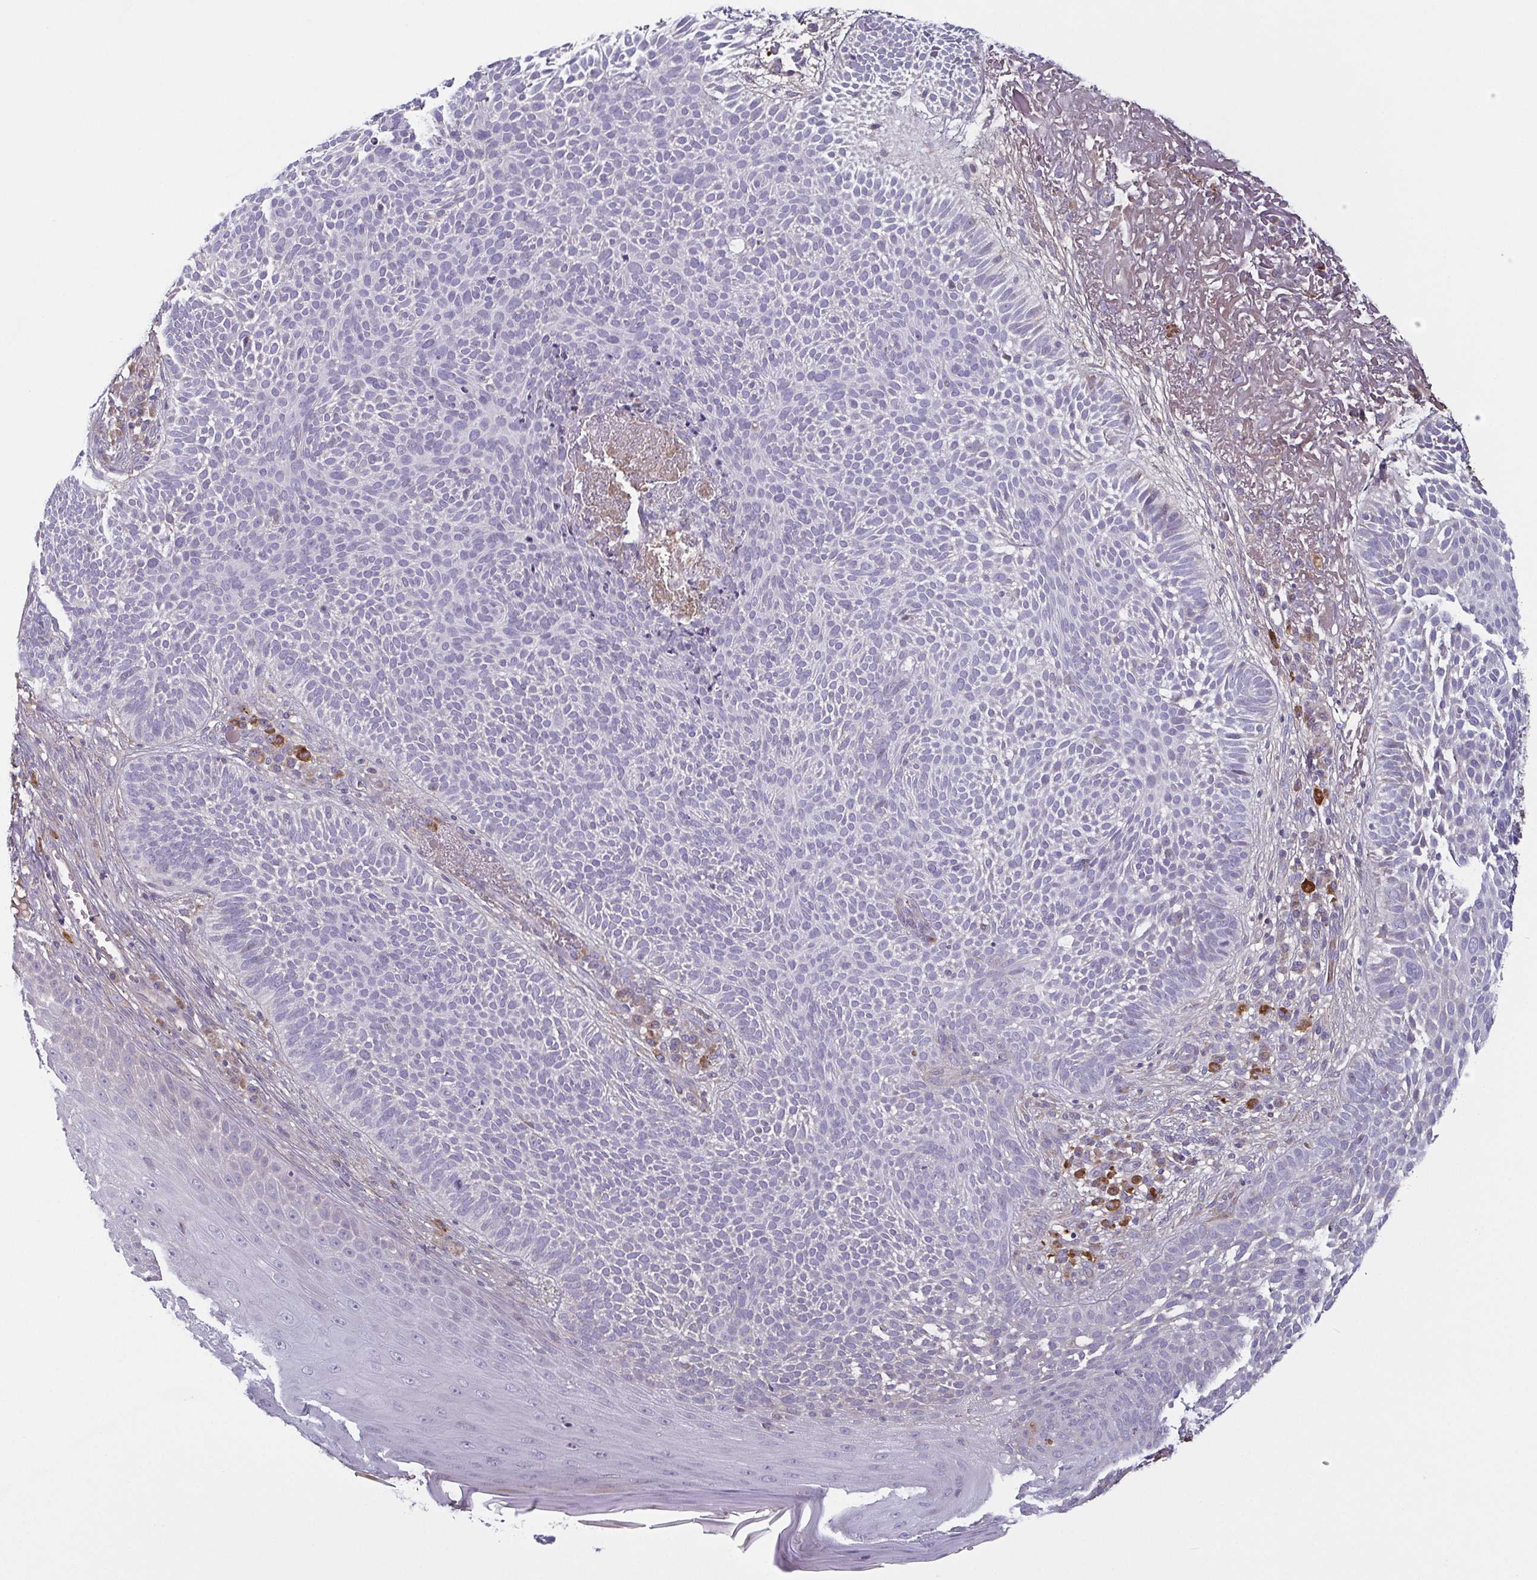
{"staining": {"intensity": "negative", "quantity": "none", "location": "none"}, "tissue": "skin cancer", "cell_type": "Tumor cells", "image_type": "cancer", "snomed": [{"axis": "morphology", "description": "Basal cell carcinoma"}, {"axis": "topography", "description": "Skin"}, {"axis": "topography", "description": "Skin of face"}], "caption": "Immunohistochemistry of human basal cell carcinoma (skin) demonstrates no staining in tumor cells.", "gene": "ECM1", "patient": {"sex": "female", "age": 82}}